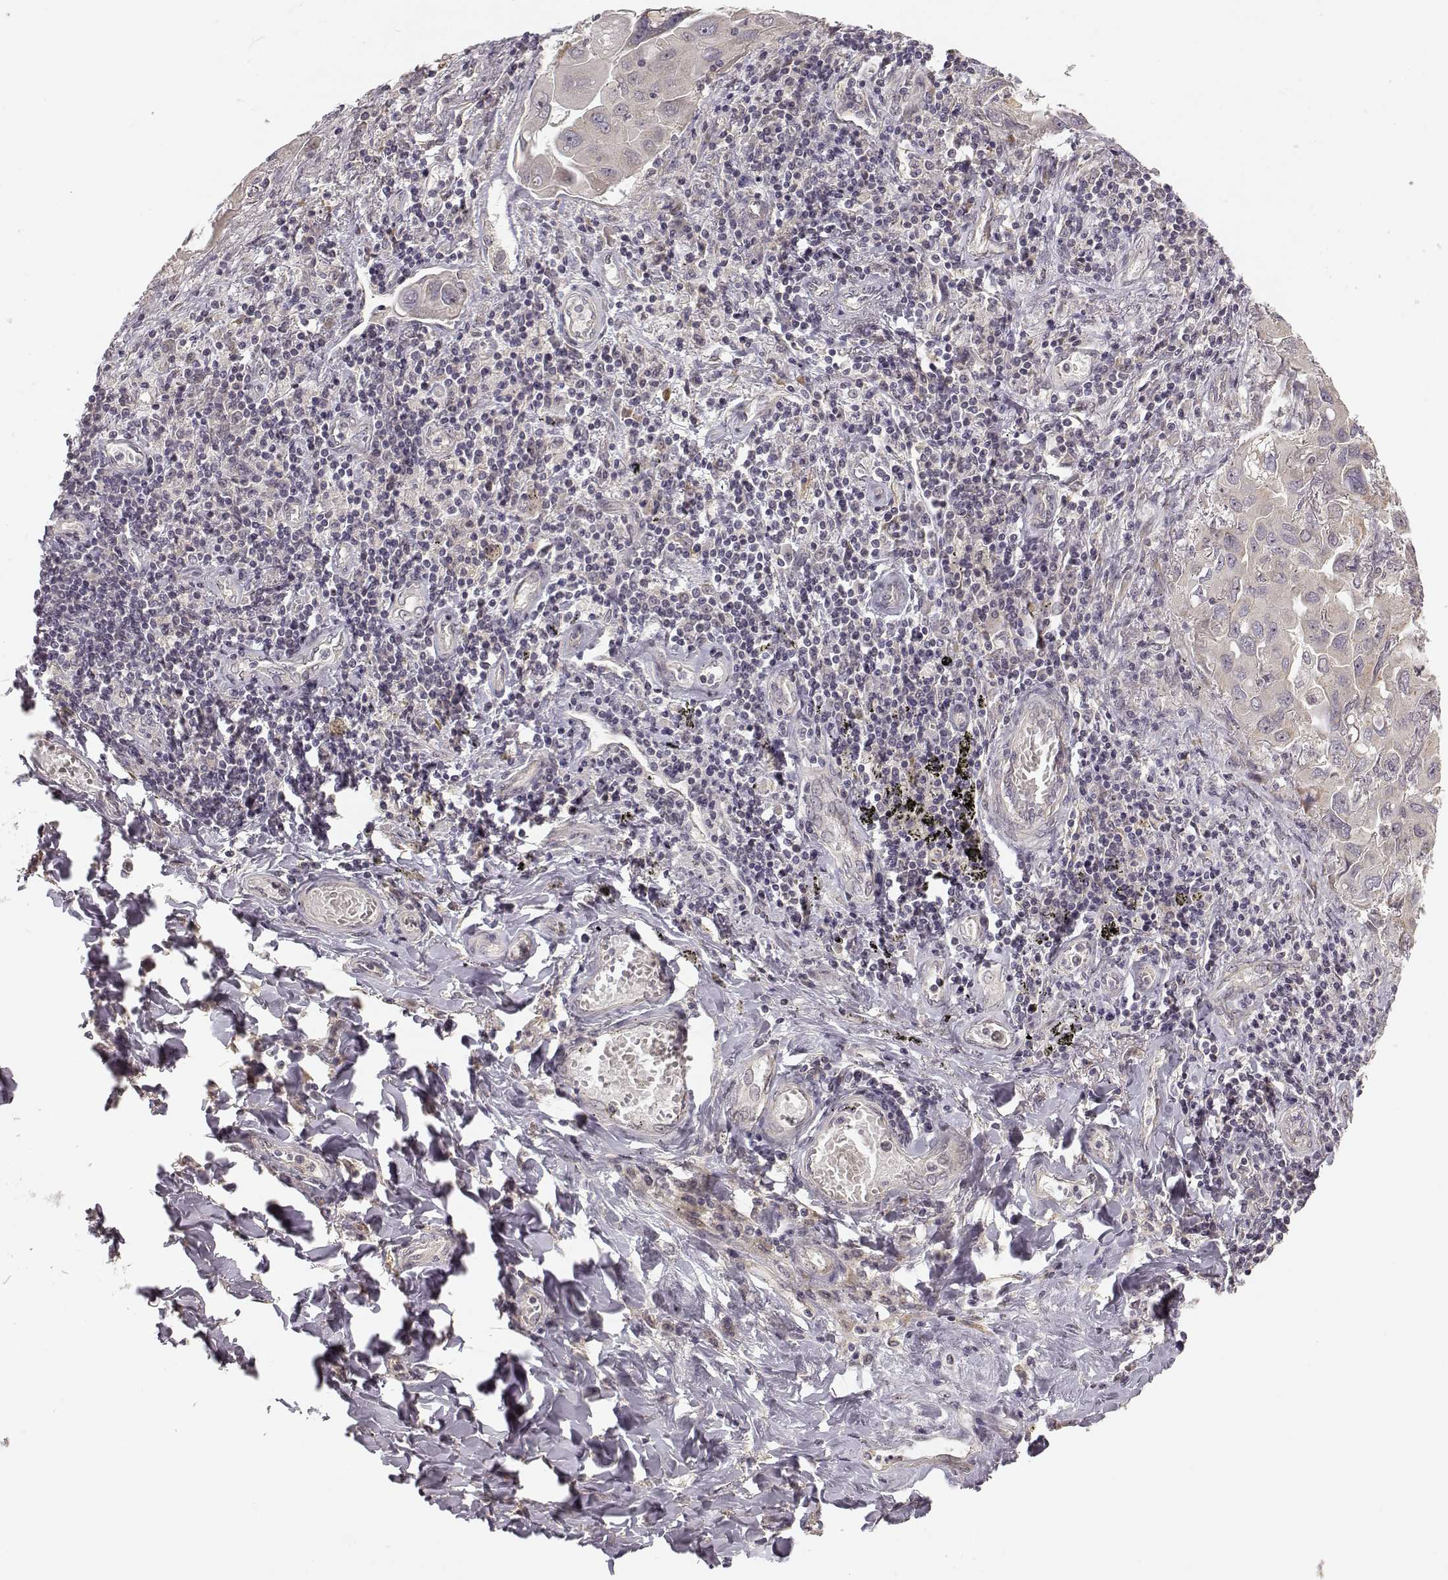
{"staining": {"intensity": "negative", "quantity": "none", "location": "none"}, "tissue": "lung cancer", "cell_type": "Tumor cells", "image_type": "cancer", "snomed": [{"axis": "morphology", "description": "Adenocarcinoma, NOS"}, {"axis": "topography", "description": "Lung"}], "caption": "Human adenocarcinoma (lung) stained for a protein using immunohistochemistry exhibits no staining in tumor cells.", "gene": "MED12L", "patient": {"sex": "male", "age": 64}}